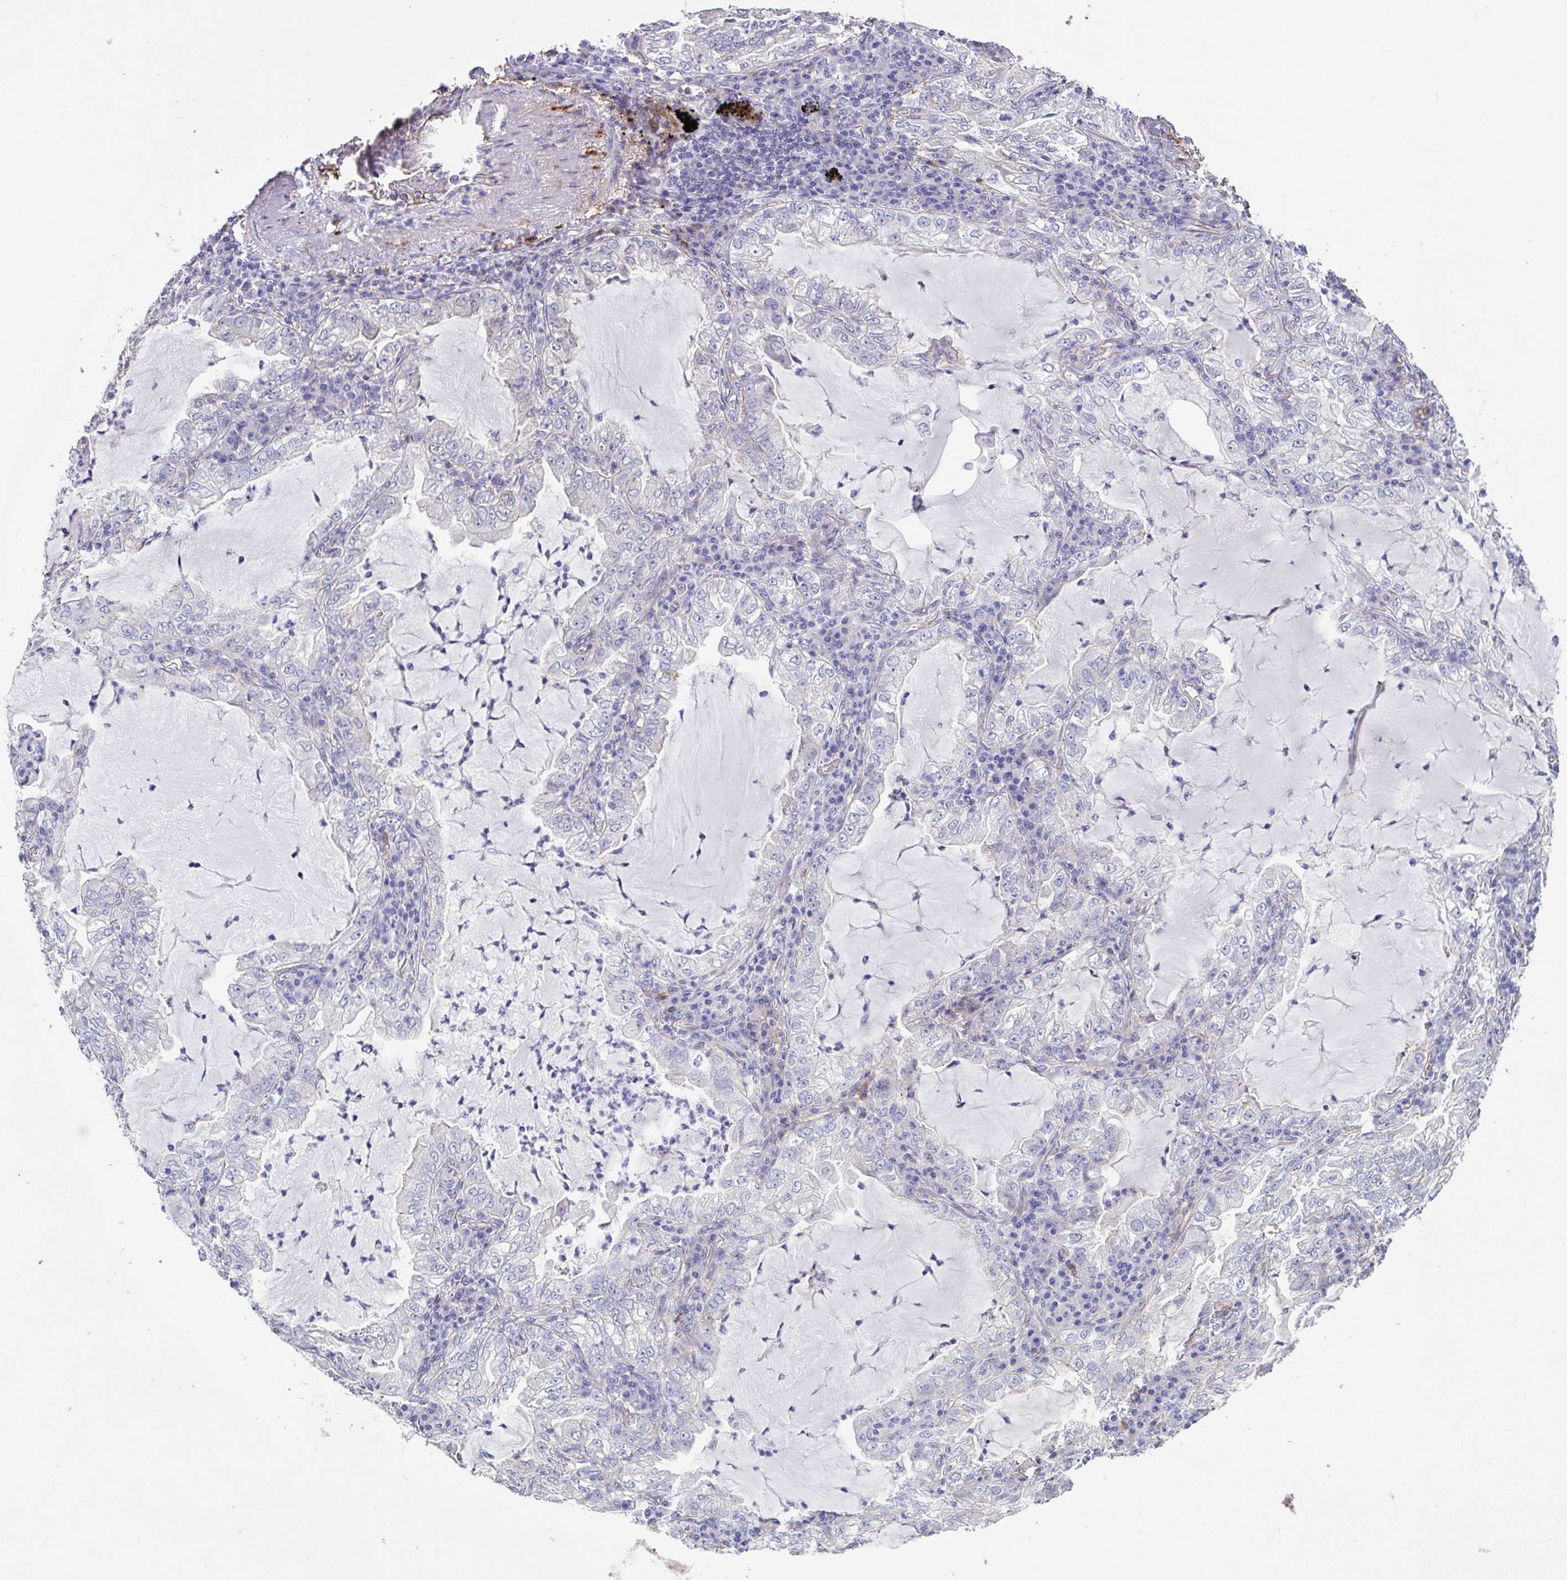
{"staining": {"intensity": "negative", "quantity": "none", "location": "none"}, "tissue": "lung cancer", "cell_type": "Tumor cells", "image_type": "cancer", "snomed": [{"axis": "morphology", "description": "Adenocarcinoma, NOS"}, {"axis": "topography", "description": "Lung"}], "caption": "Immunohistochemistry histopathology image of human adenocarcinoma (lung) stained for a protein (brown), which displays no positivity in tumor cells. (DAB immunohistochemistry (IHC) with hematoxylin counter stain).", "gene": "ZNF813", "patient": {"sex": "female", "age": 73}}